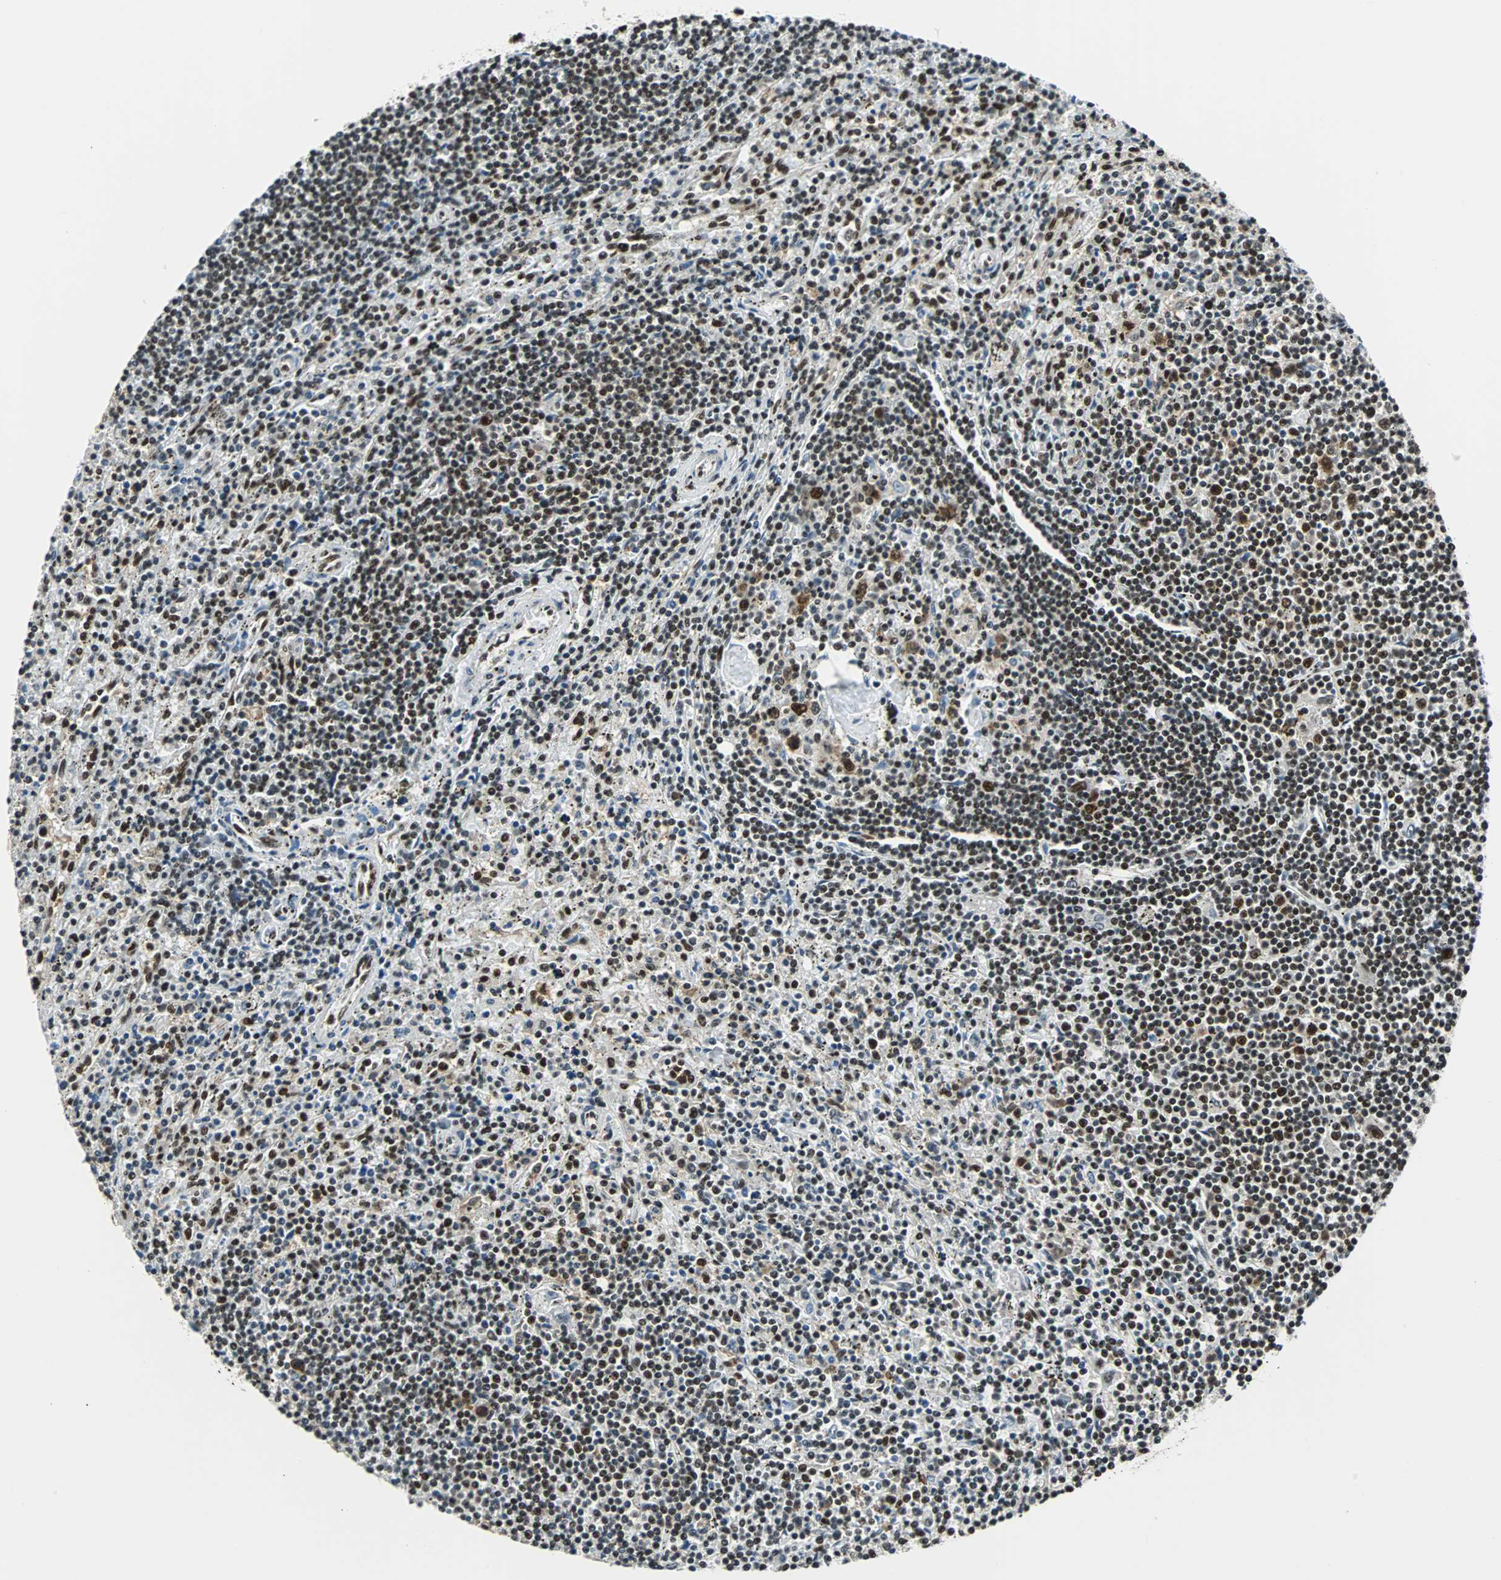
{"staining": {"intensity": "strong", "quantity": ">75%", "location": "nuclear"}, "tissue": "lymphoma", "cell_type": "Tumor cells", "image_type": "cancer", "snomed": [{"axis": "morphology", "description": "Malignant lymphoma, non-Hodgkin's type, Low grade"}, {"axis": "topography", "description": "Spleen"}], "caption": "A photomicrograph showing strong nuclear expression in approximately >75% of tumor cells in low-grade malignant lymphoma, non-Hodgkin's type, as visualized by brown immunohistochemical staining.", "gene": "XRCC4", "patient": {"sex": "male", "age": 76}}